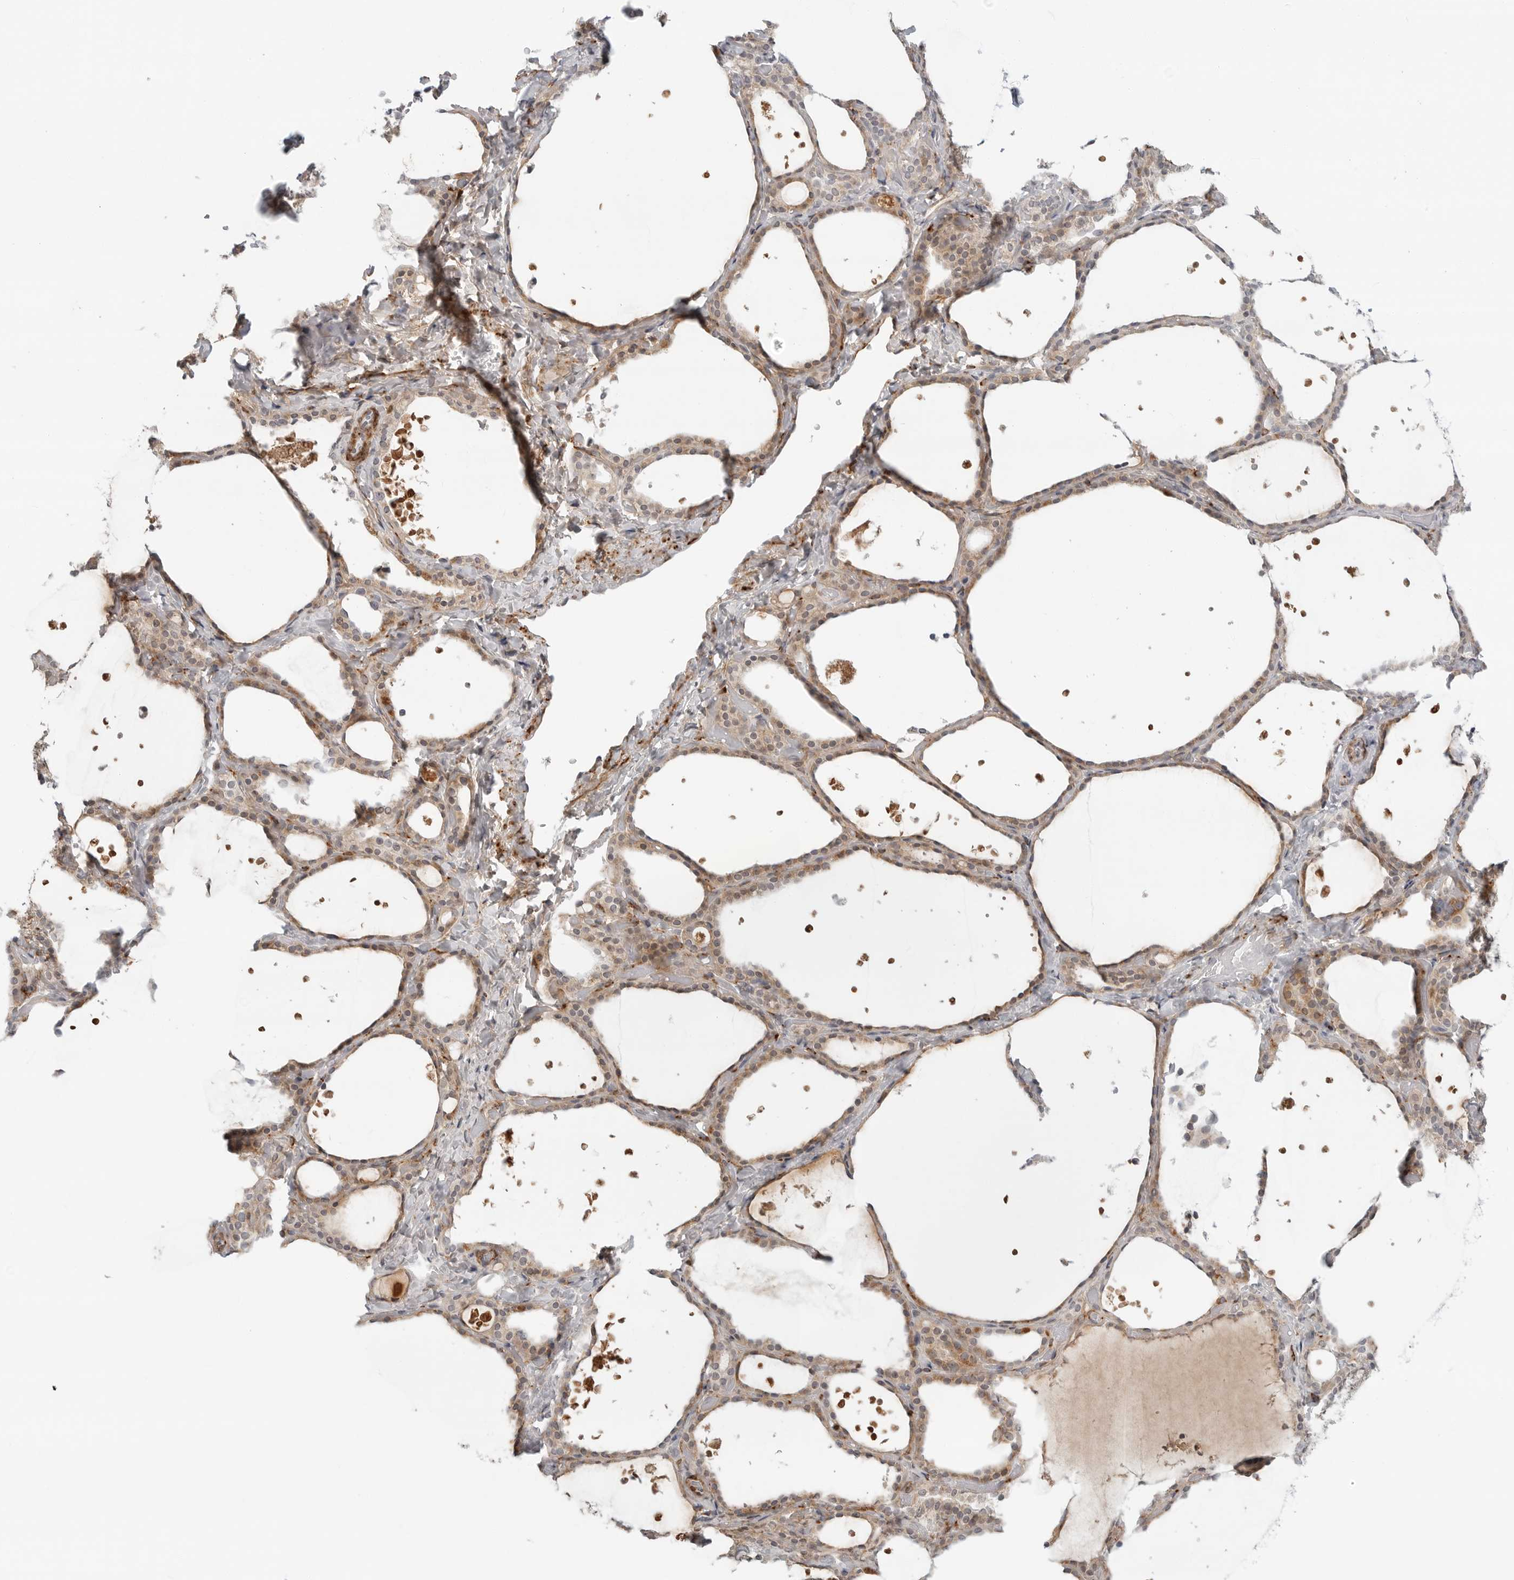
{"staining": {"intensity": "moderate", "quantity": "25%-75%", "location": "cytoplasmic/membranous"}, "tissue": "thyroid gland", "cell_type": "Glandular cells", "image_type": "normal", "snomed": [{"axis": "morphology", "description": "Normal tissue, NOS"}, {"axis": "topography", "description": "Thyroid gland"}], "caption": "About 25%-75% of glandular cells in benign thyroid gland show moderate cytoplasmic/membranous protein positivity as visualized by brown immunohistochemical staining.", "gene": "C1QTNF1", "patient": {"sex": "female", "age": 44}}